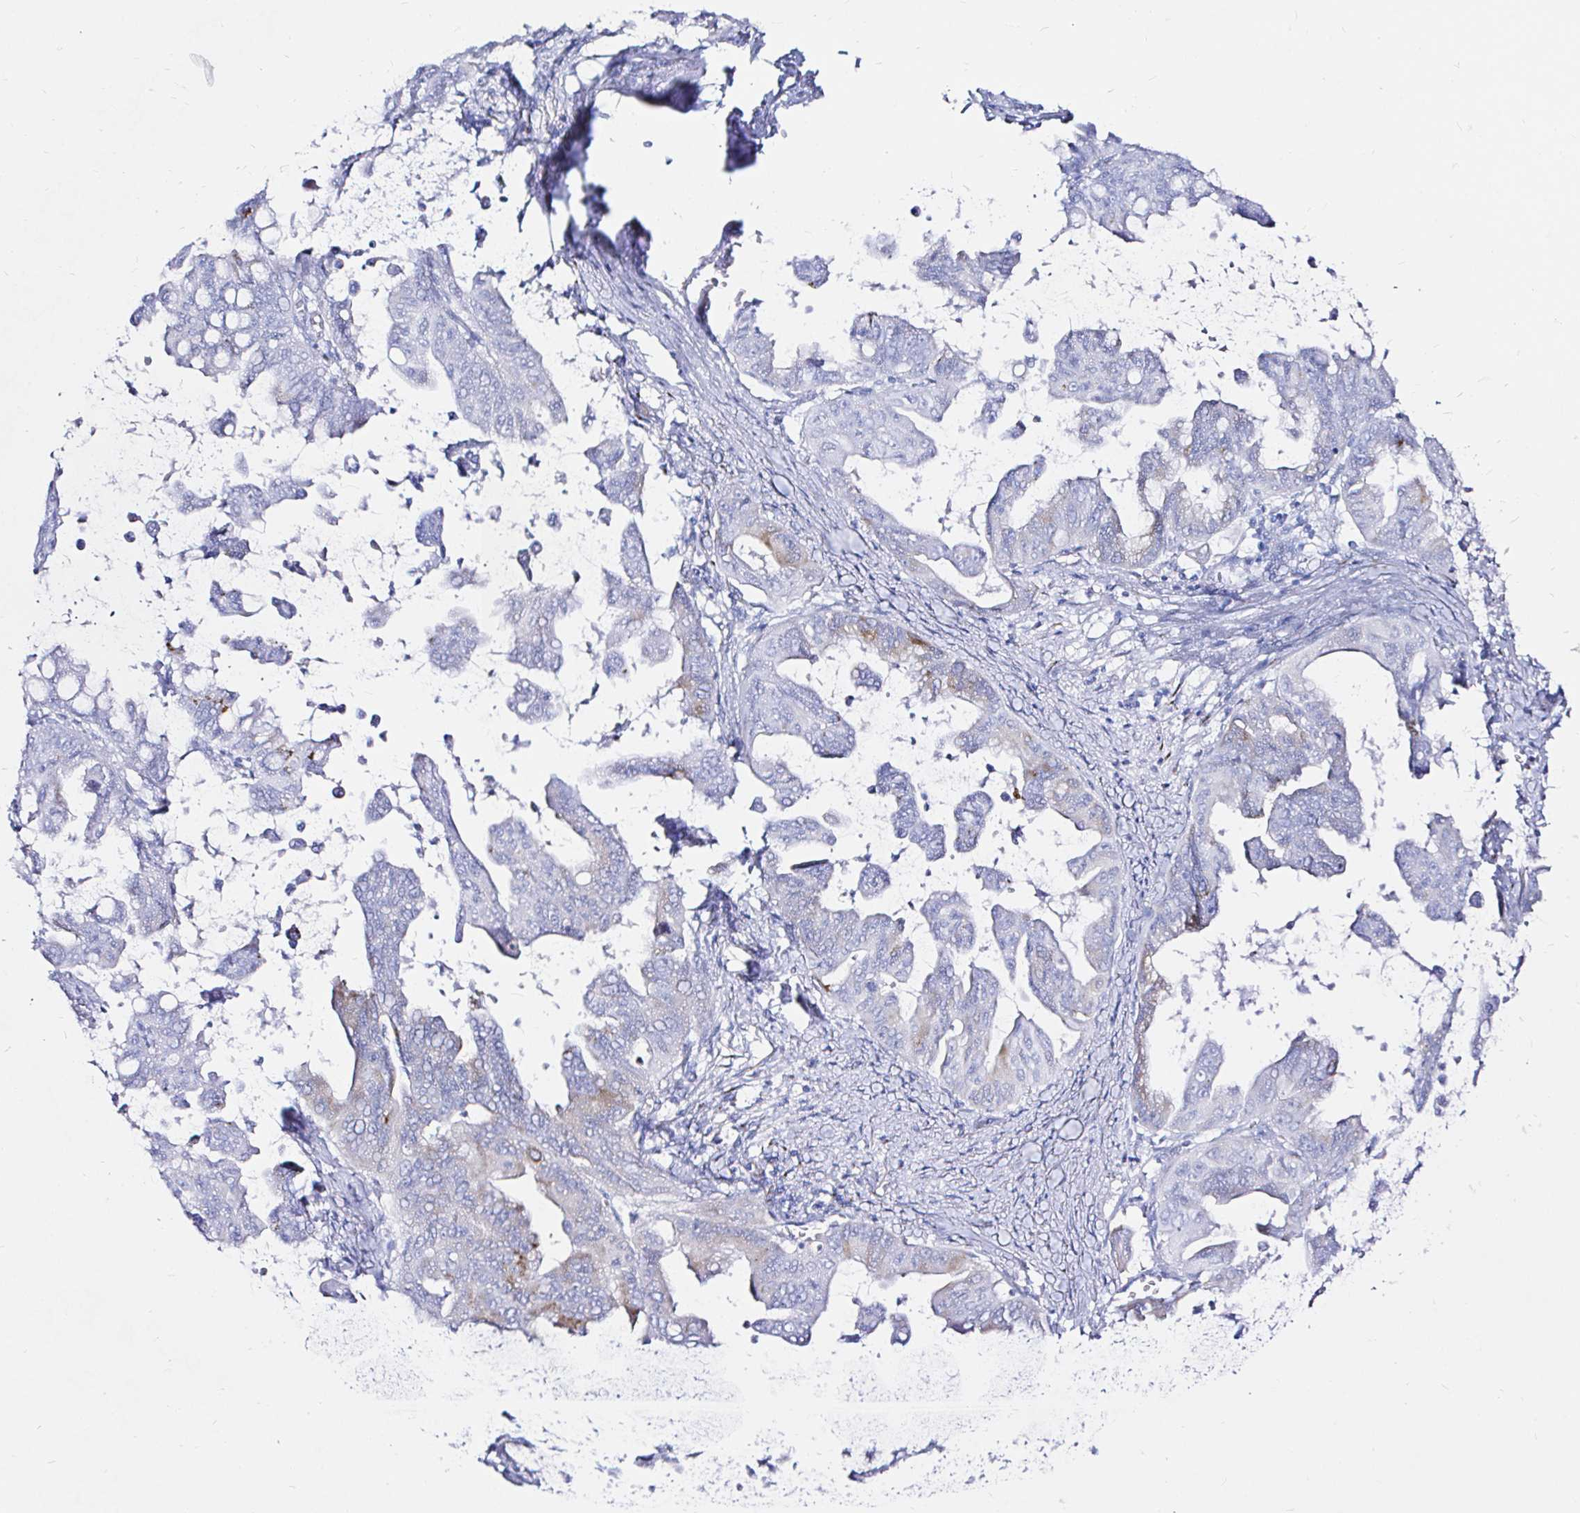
{"staining": {"intensity": "moderate", "quantity": "<25%", "location": "cytoplasmic/membranous"}, "tissue": "stomach cancer", "cell_type": "Tumor cells", "image_type": "cancer", "snomed": [{"axis": "morphology", "description": "Adenocarcinoma, NOS"}, {"axis": "topography", "description": "Stomach, upper"}], "caption": "A high-resolution histopathology image shows IHC staining of stomach cancer (adenocarcinoma), which shows moderate cytoplasmic/membranous positivity in approximately <25% of tumor cells.", "gene": "ZNF432", "patient": {"sex": "male", "age": 80}}